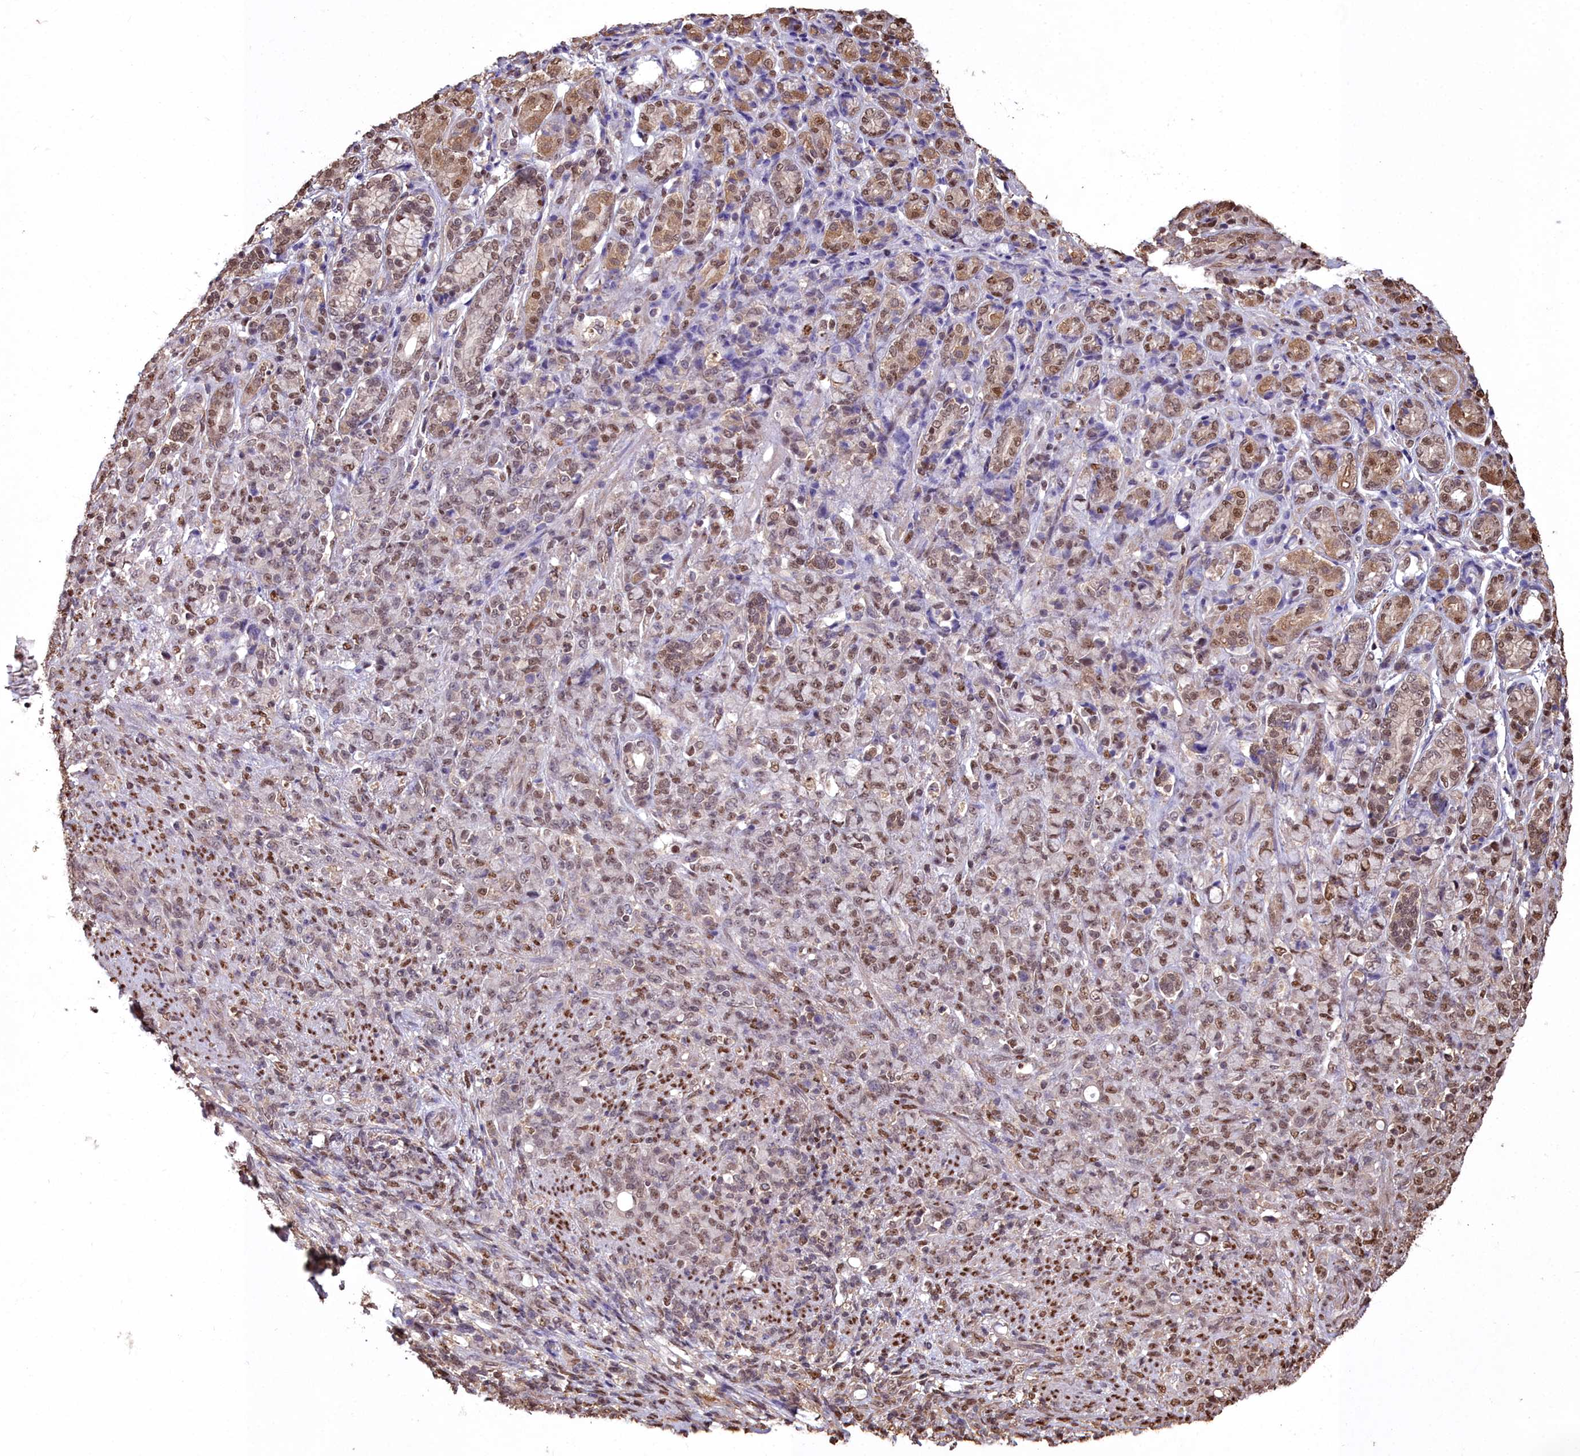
{"staining": {"intensity": "moderate", "quantity": ">75%", "location": "nuclear"}, "tissue": "stomach cancer", "cell_type": "Tumor cells", "image_type": "cancer", "snomed": [{"axis": "morphology", "description": "Adenocarcinoma, NOS"}, {"axis": "topography", "description": "Stomach"}], "caption": "Stomach adenocarcinoma stained for a protein demonstrates moderate nuclear positivity in tumor cells.", "gene": "GAPDH", "patient": {"sex": "female", "age": 79}}